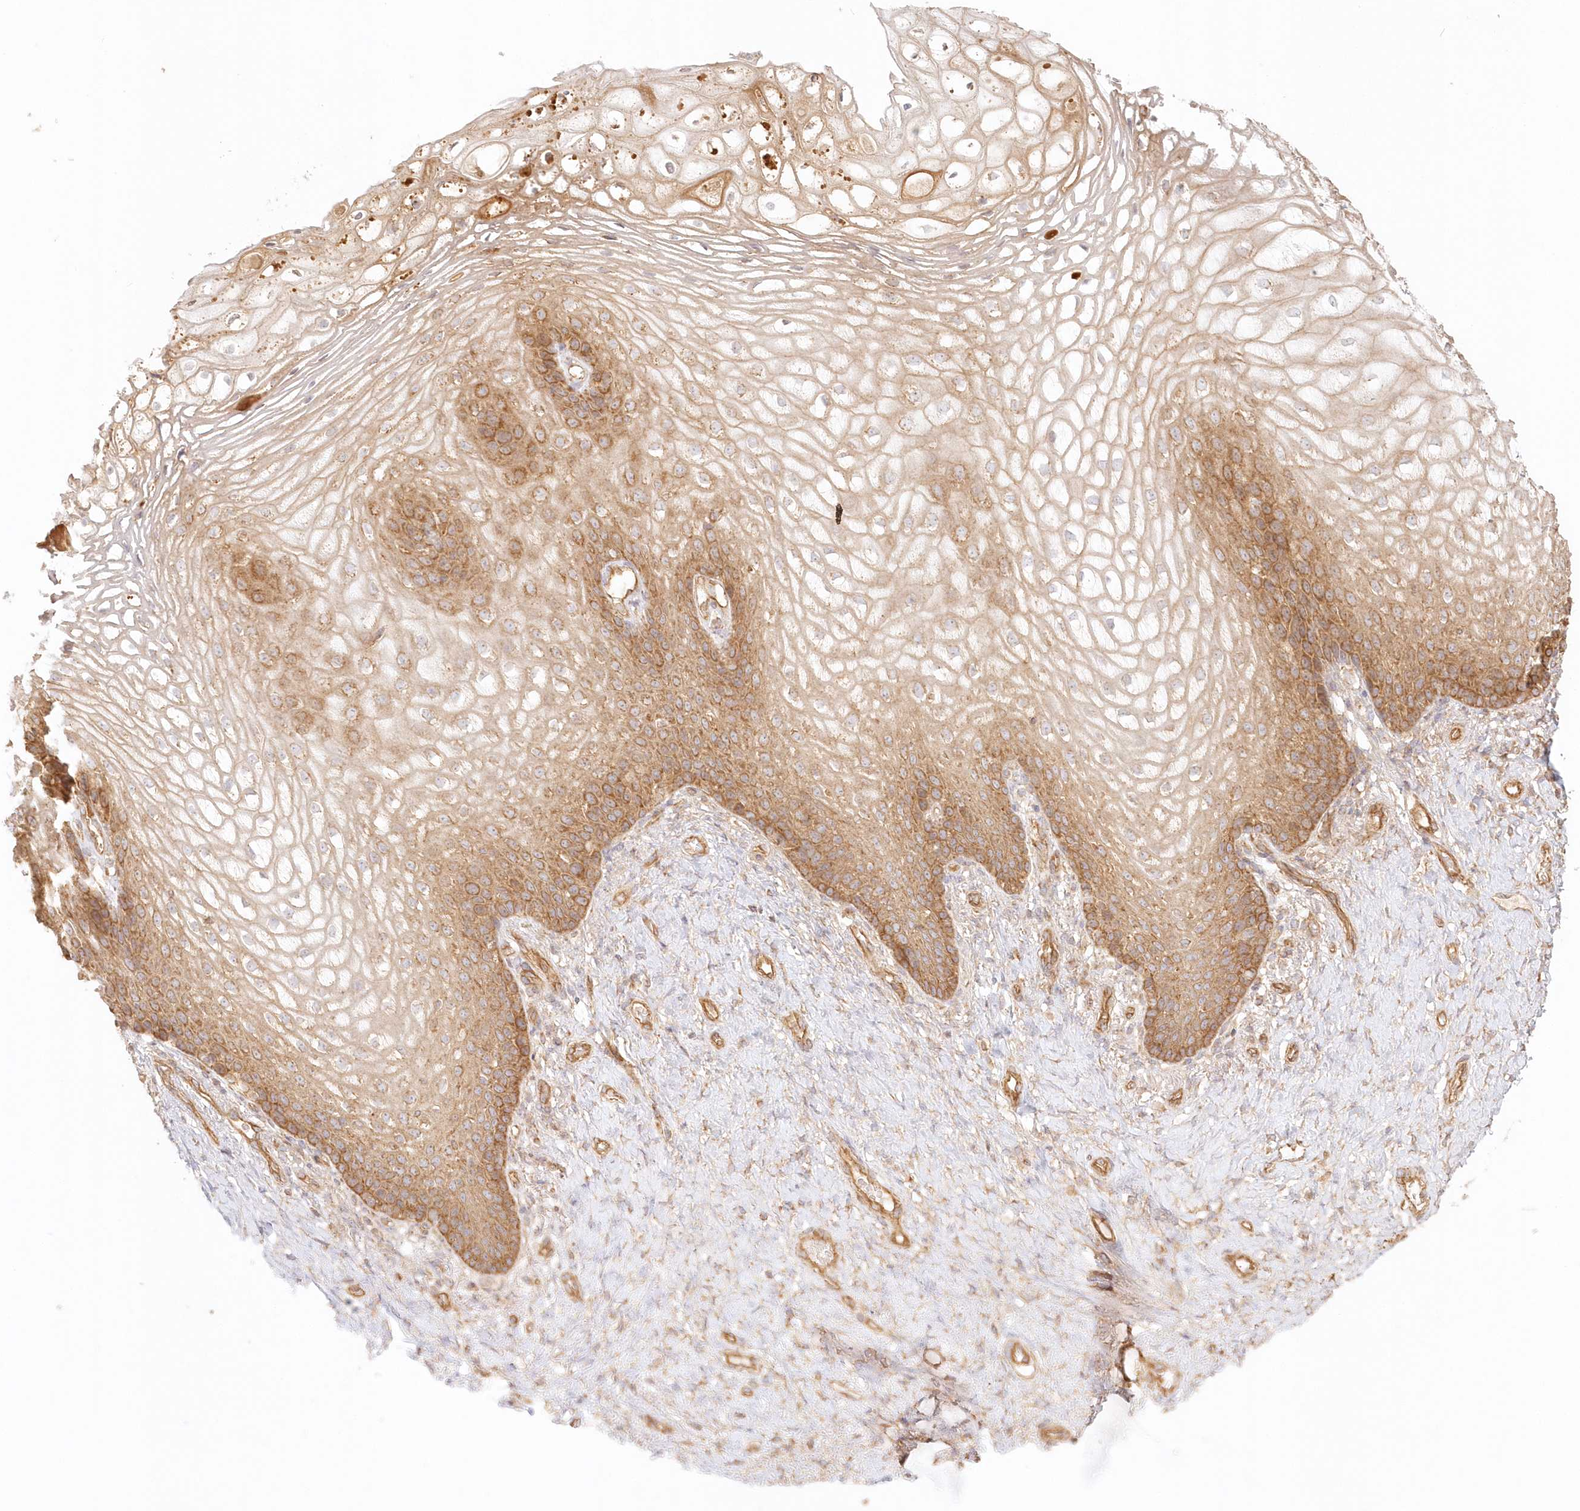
{"staining": {"intensity": "moderate", "quantity": ">75%", "location": "cytoplasmic/membranous"}, "tissue": "vagina", "cell_type": "Squamous epithelial cells", "image_type": "normal", "snomed": [{"axis": "morphology", "description": "Normal tissue, NOS"}, {"axis": "topography", "description": "Vagina"}], "caption": "Protein staining exhibits moderate cytoplasmic/membranous staining in about >75% of squamous epithelial cells in benign vagina. Immunohistochemistry (ihc) stains the protein in brown and the nuclei are stained blue.", "gene": "KIAA0232", "patient": {"sex": "female", "age": 60}}